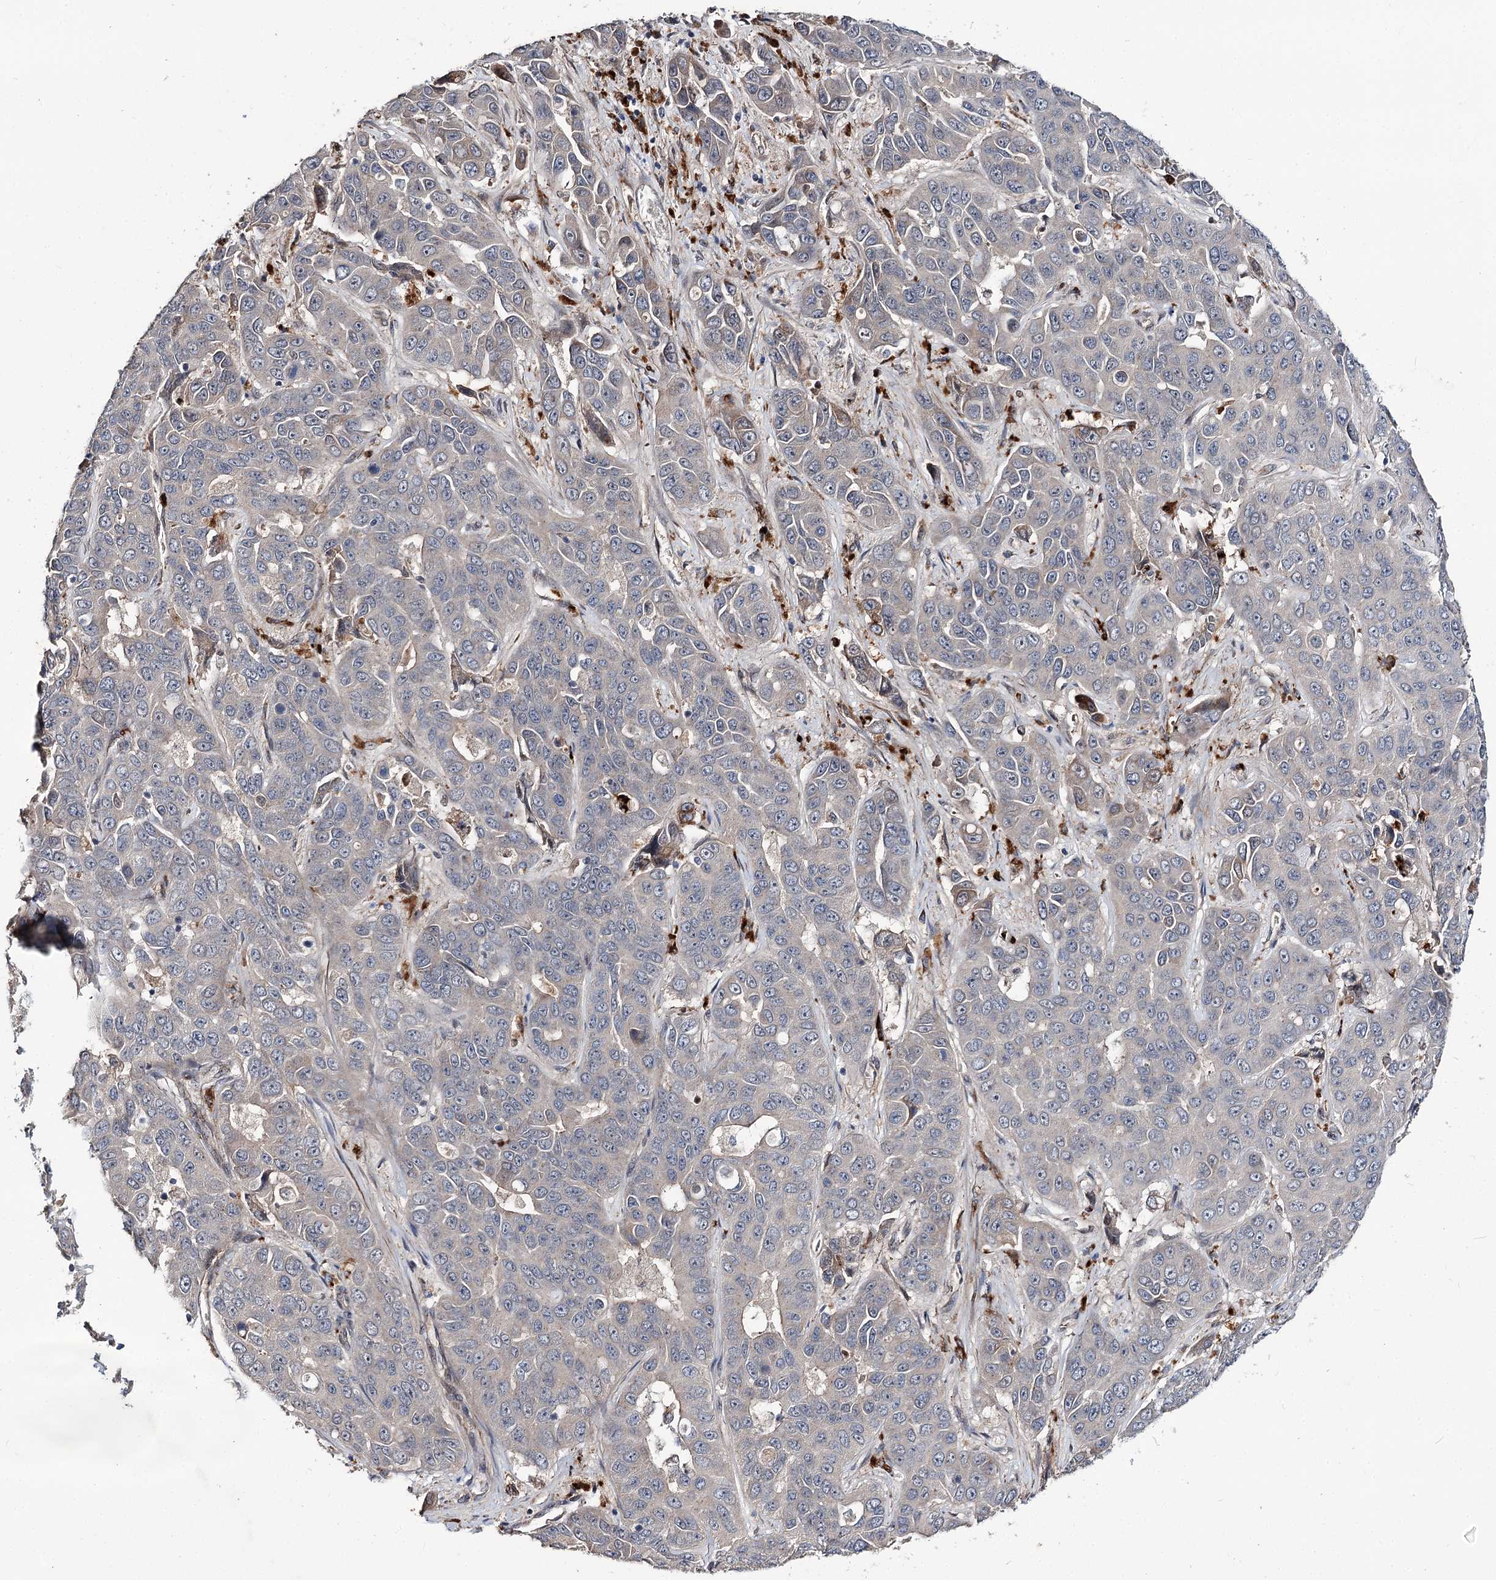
{"staining": {"intensity": "negative", "quantity": "none", "location": "none"}, "tissue": "liver cancer", "cell_type": "Tumor cells", "image_type": "cancer", "snomed": [{"axis": "morphology", "description": "Cholangiocarcinoma"}, {"axis": "topography", "description": "Liver"}], "caption": "IHC photomicrograph of human liver cancer stained for a protein (brown), which shows no positivity in tumor cells.", "gene": "MINDY3", "patient": {"sex": "female", "age": 52}}